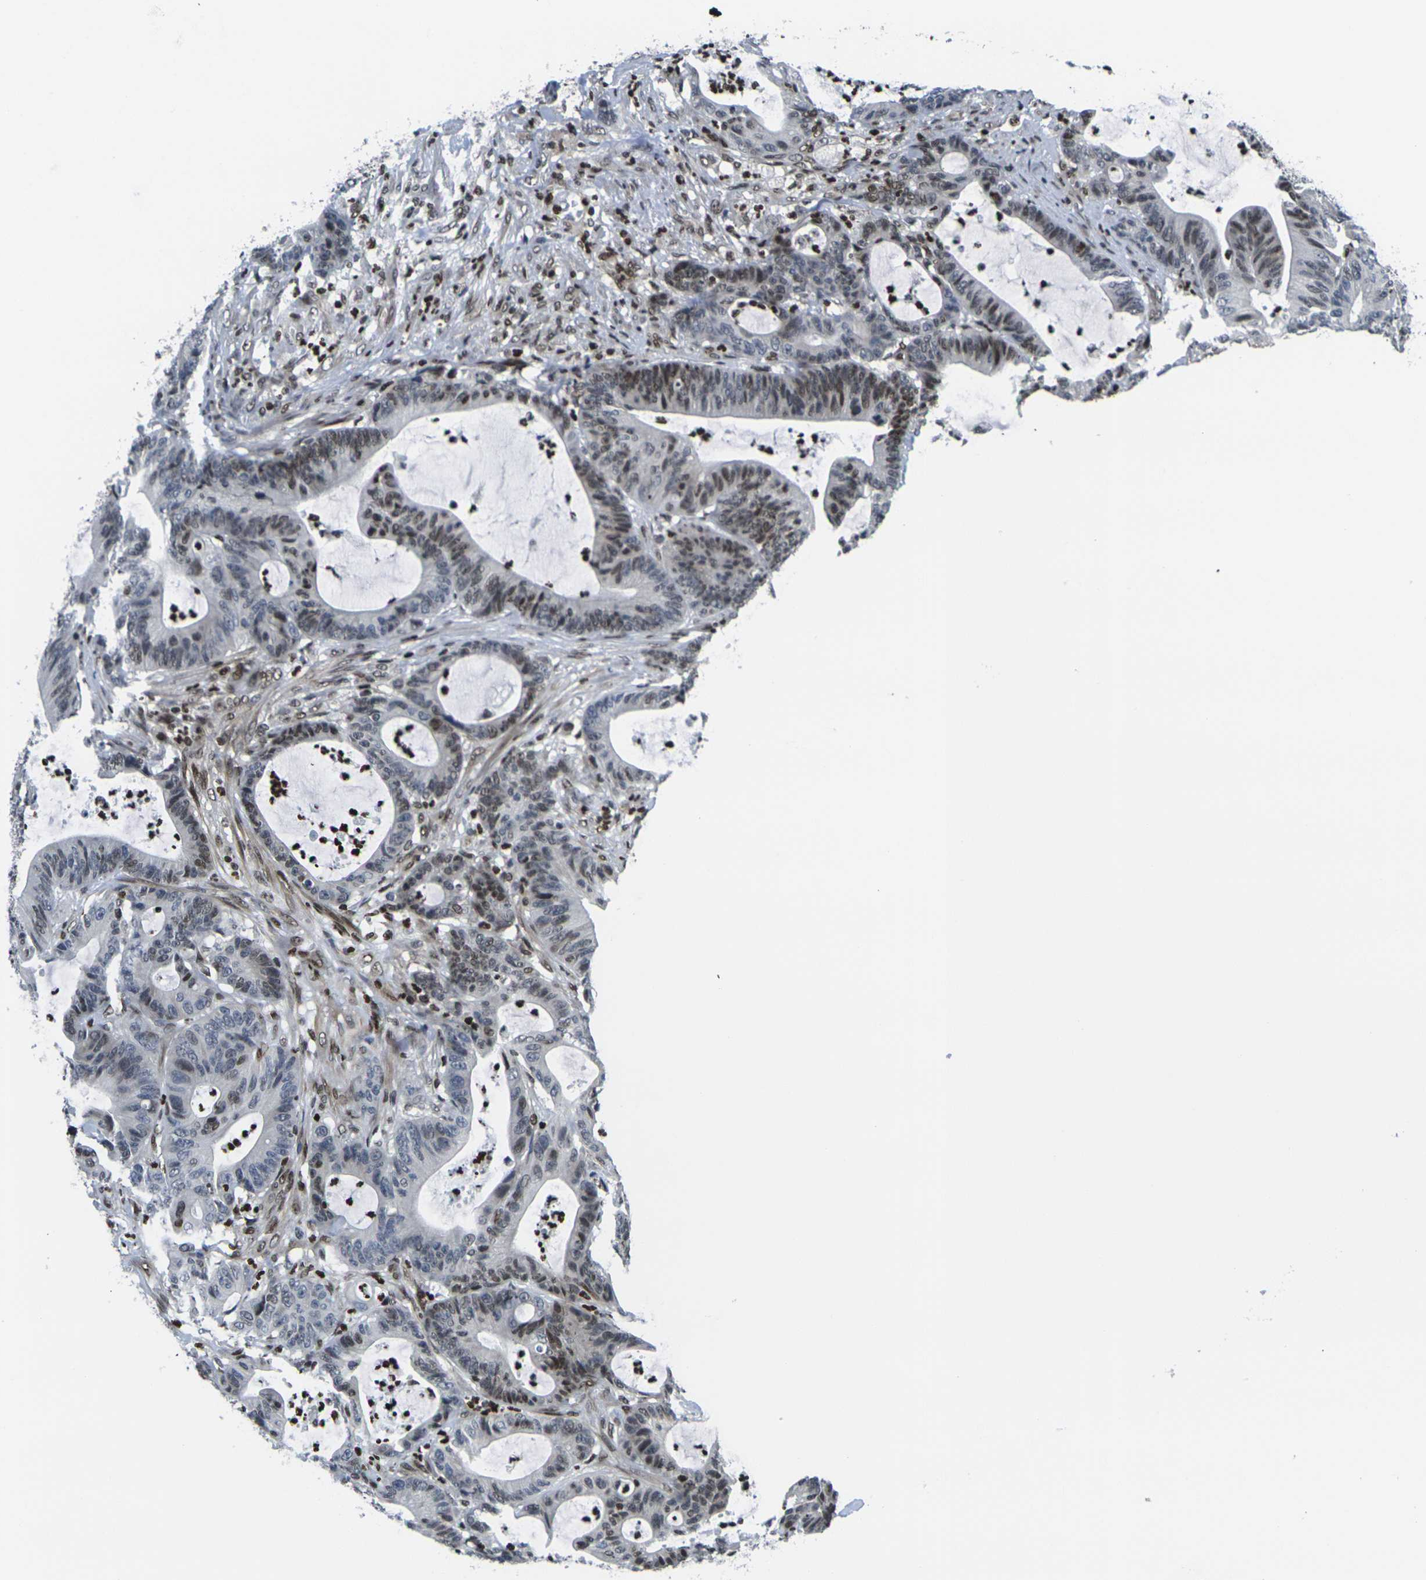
{"staining": {"intensity": "moderate", "quantity": "<25%", "location": "nuclear"}, "tissue": "colorectal cancer", "cell_type": "Tumor cells", "image_type": "cancer", "snomed": [{"axis": "morphology", "description": "Adenocarcinoma, NOS"}, {"axis": "topography", "description": "Colon"}], "caption": "A micrograph showing moderate nuclear staining in approximately <25% of tumor cells in colorectal cancer (adenocarcinoma), as visualized by brown immunohistochemical staining.", "gene": "H1-10", "patient": {"sex": "female", "age": 84}}